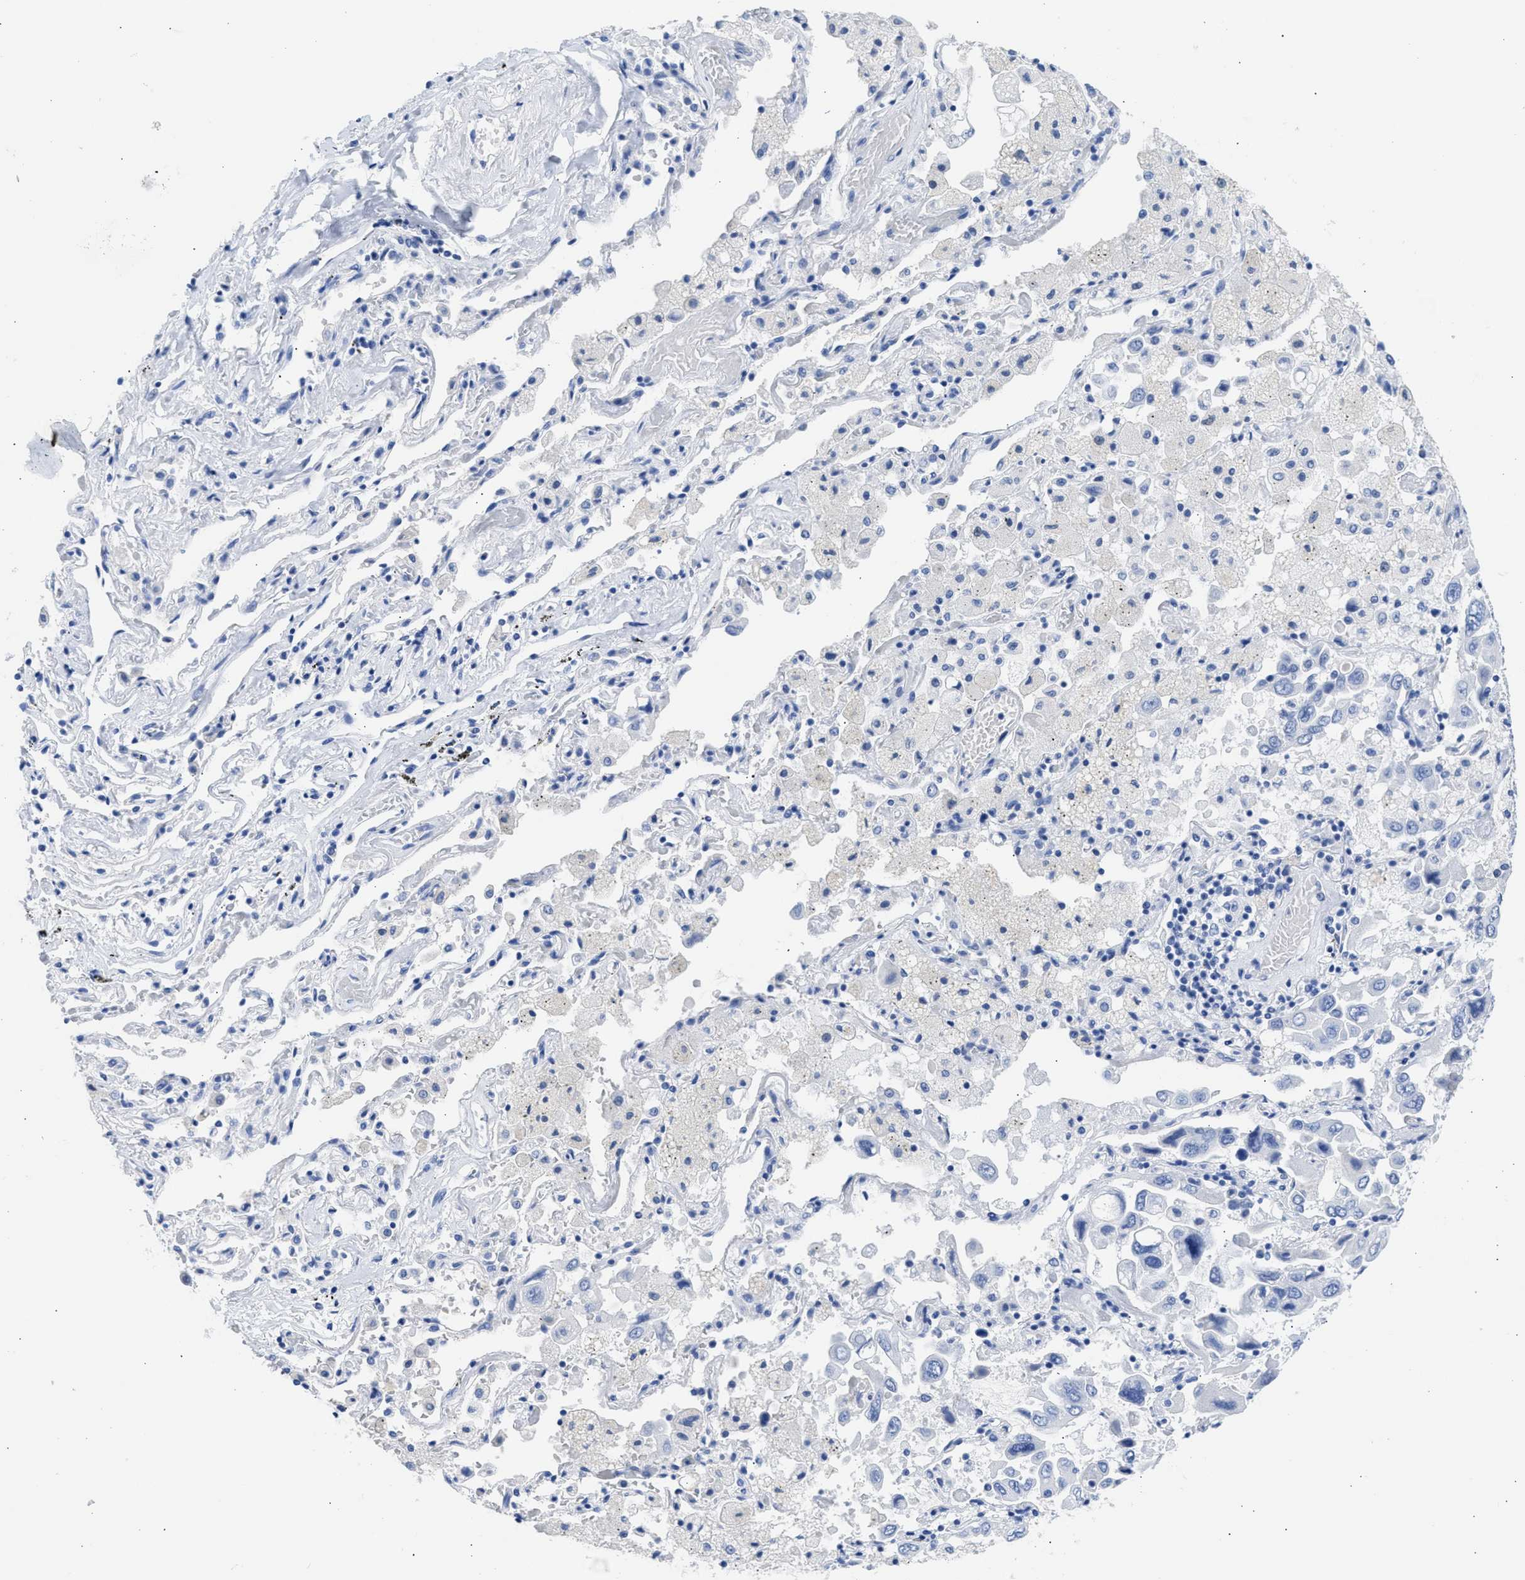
{"staining": {"intensity": "negative", "quantity": "none", "location": "none"}, "tissue": "lung cancer", "cell_type": "Tumor cells", "image_type": "cancer", "snomed": [{"axis": "morphology", "description": "Adenocarcinoma, NOS"}, {"axis": "topography", "description": "Lung"}], "caption": "Immunohistochemistry of lung cancer (adenocarcinoma) reveals no staining in tumor cells. Brightfield microscopy of immunohistochemistry (IHC) stained with DAB (brown) and hematoxylin (blue), captured at high magnification.", "gene": "NCAM1", "patient": {"sex": "male", "age": 64}}